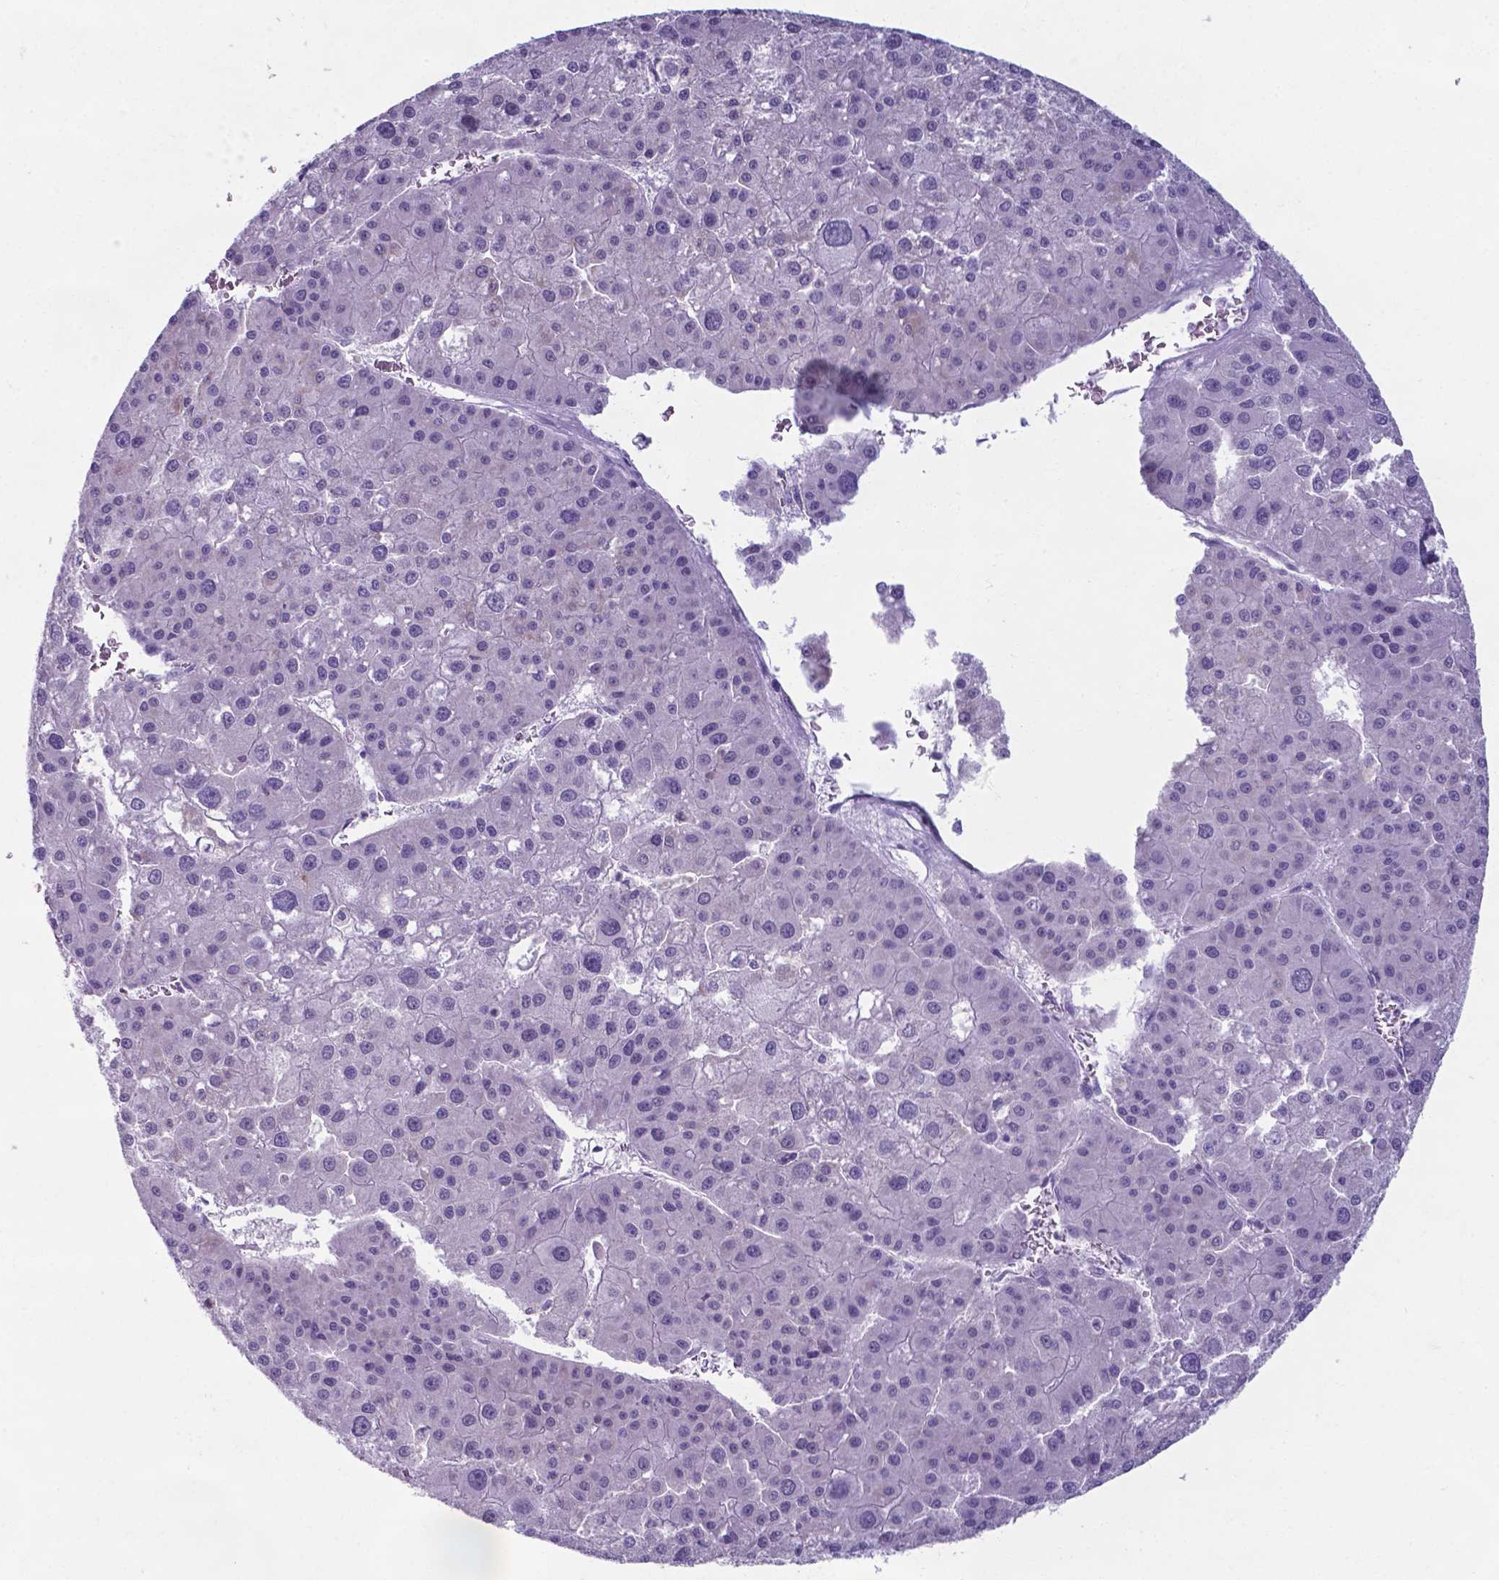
{"staining": {"intensity": "negative", "quantity": "none", "location": "none"}, "tissue": "liver cancer", "cell_type": "Tumor cells", "image_type": "cancer", "snomed": [{"axis": "morphology", "description": "Carcinoma, Hepatocellular, NOS"}, {"axis": "topography", "description": "Liver"}], "caption": "The histopathology image demonstrates no staining of tumor cells in liver cancer (hepatocellular carcinoma). (Brightfield microscopy of DAB IHC at high magnification).", "gene": "AP5B1", "patient": {"sex": "male", "age": 73}}